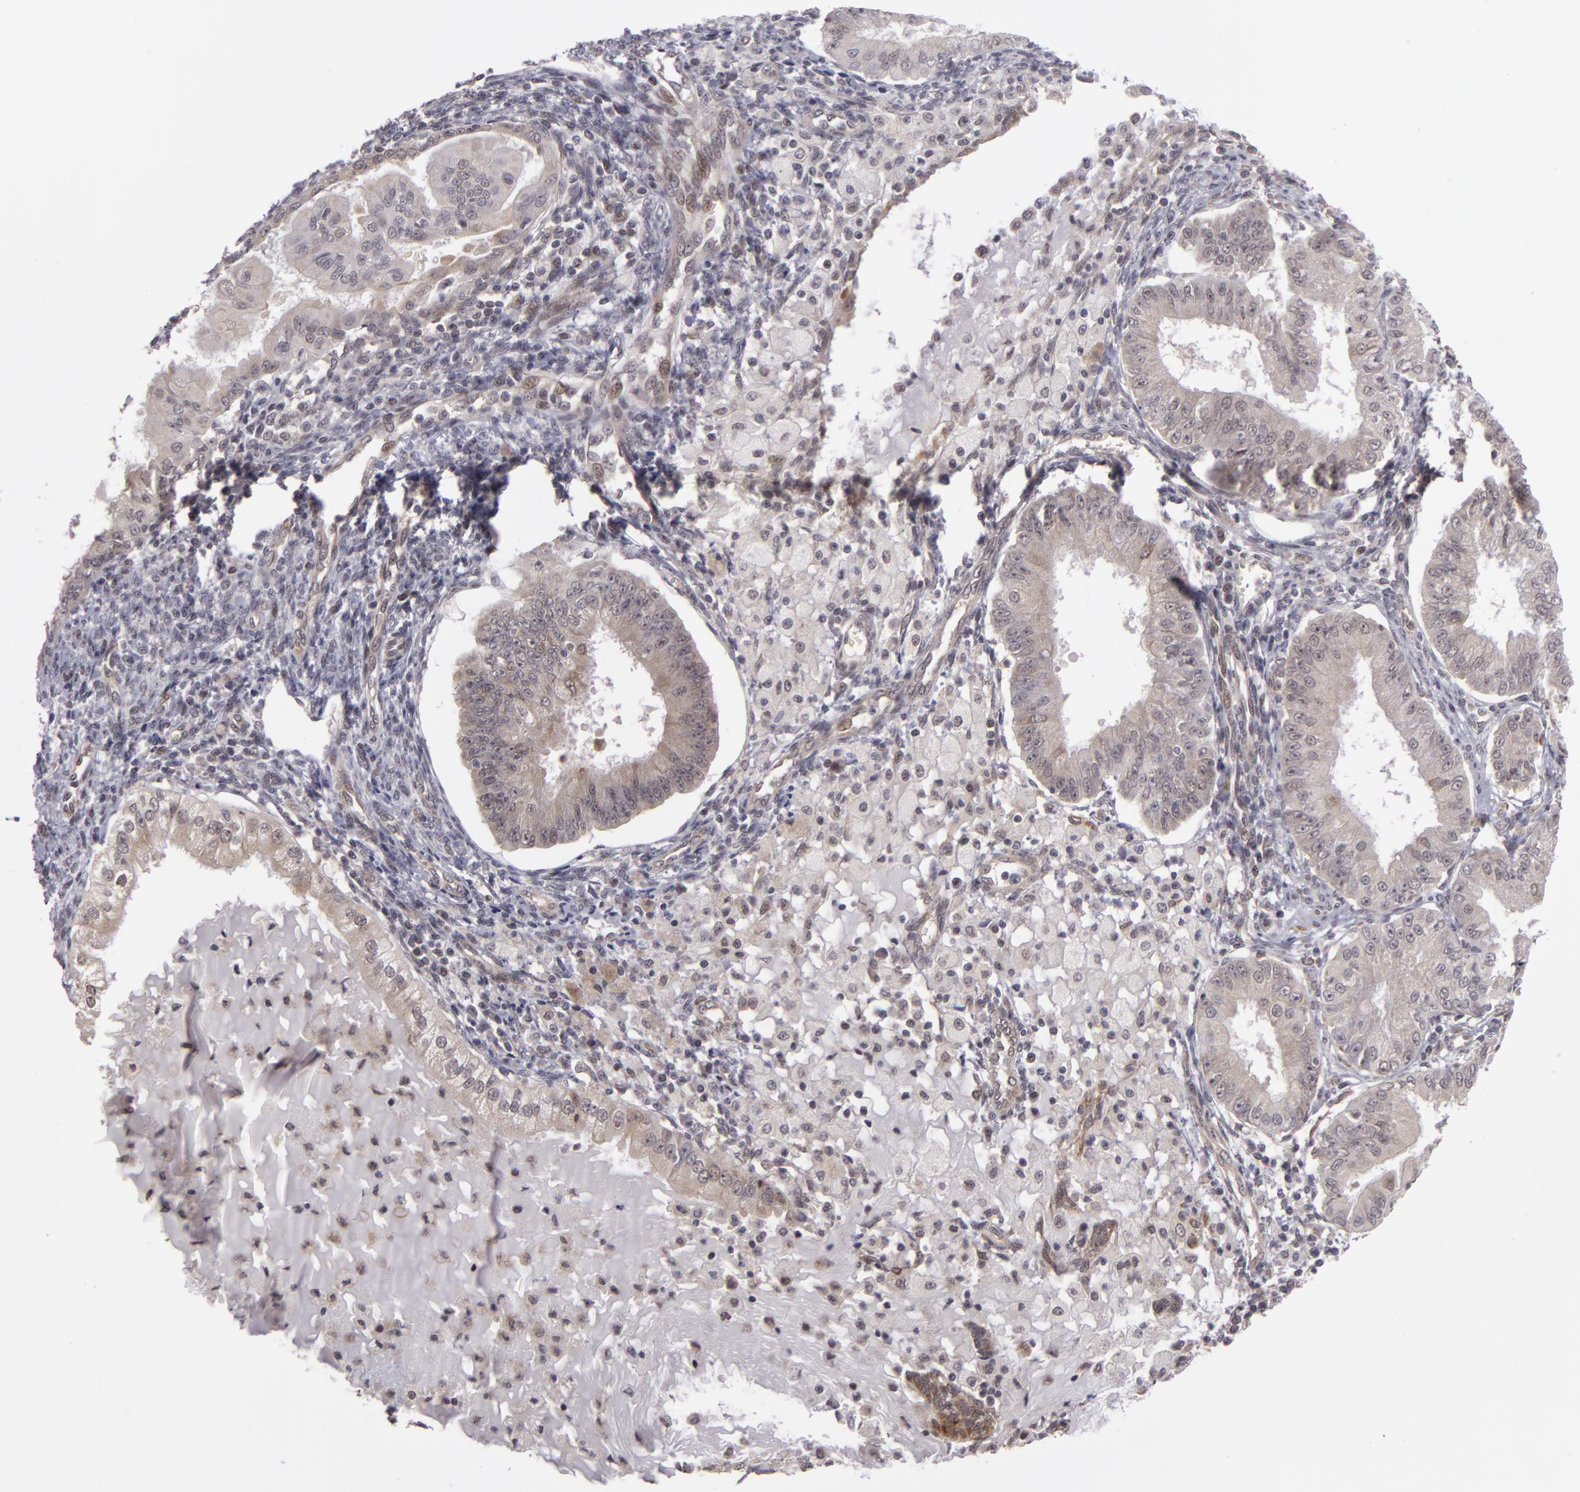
{"staining": {"intensity": "weak", "quantity": "<25%", "location": "nuclear"}, "tissue": "endometrial cancer", "cell_type": "Tumor cells", "image_type": "cancer", "snomed": [{"axis": "morphology", "description": "Adenocarcinoma, NOS"}, {"axis": "topography", "description": "Endometrium"}], "caption": "Endometrial adenocarcinoma stained for a protein using immunohistochemistry (IHC) reveals no positivity tumor cells.", "gene": "ZNF133", "patient": {"sex": "female", "age": 76}}